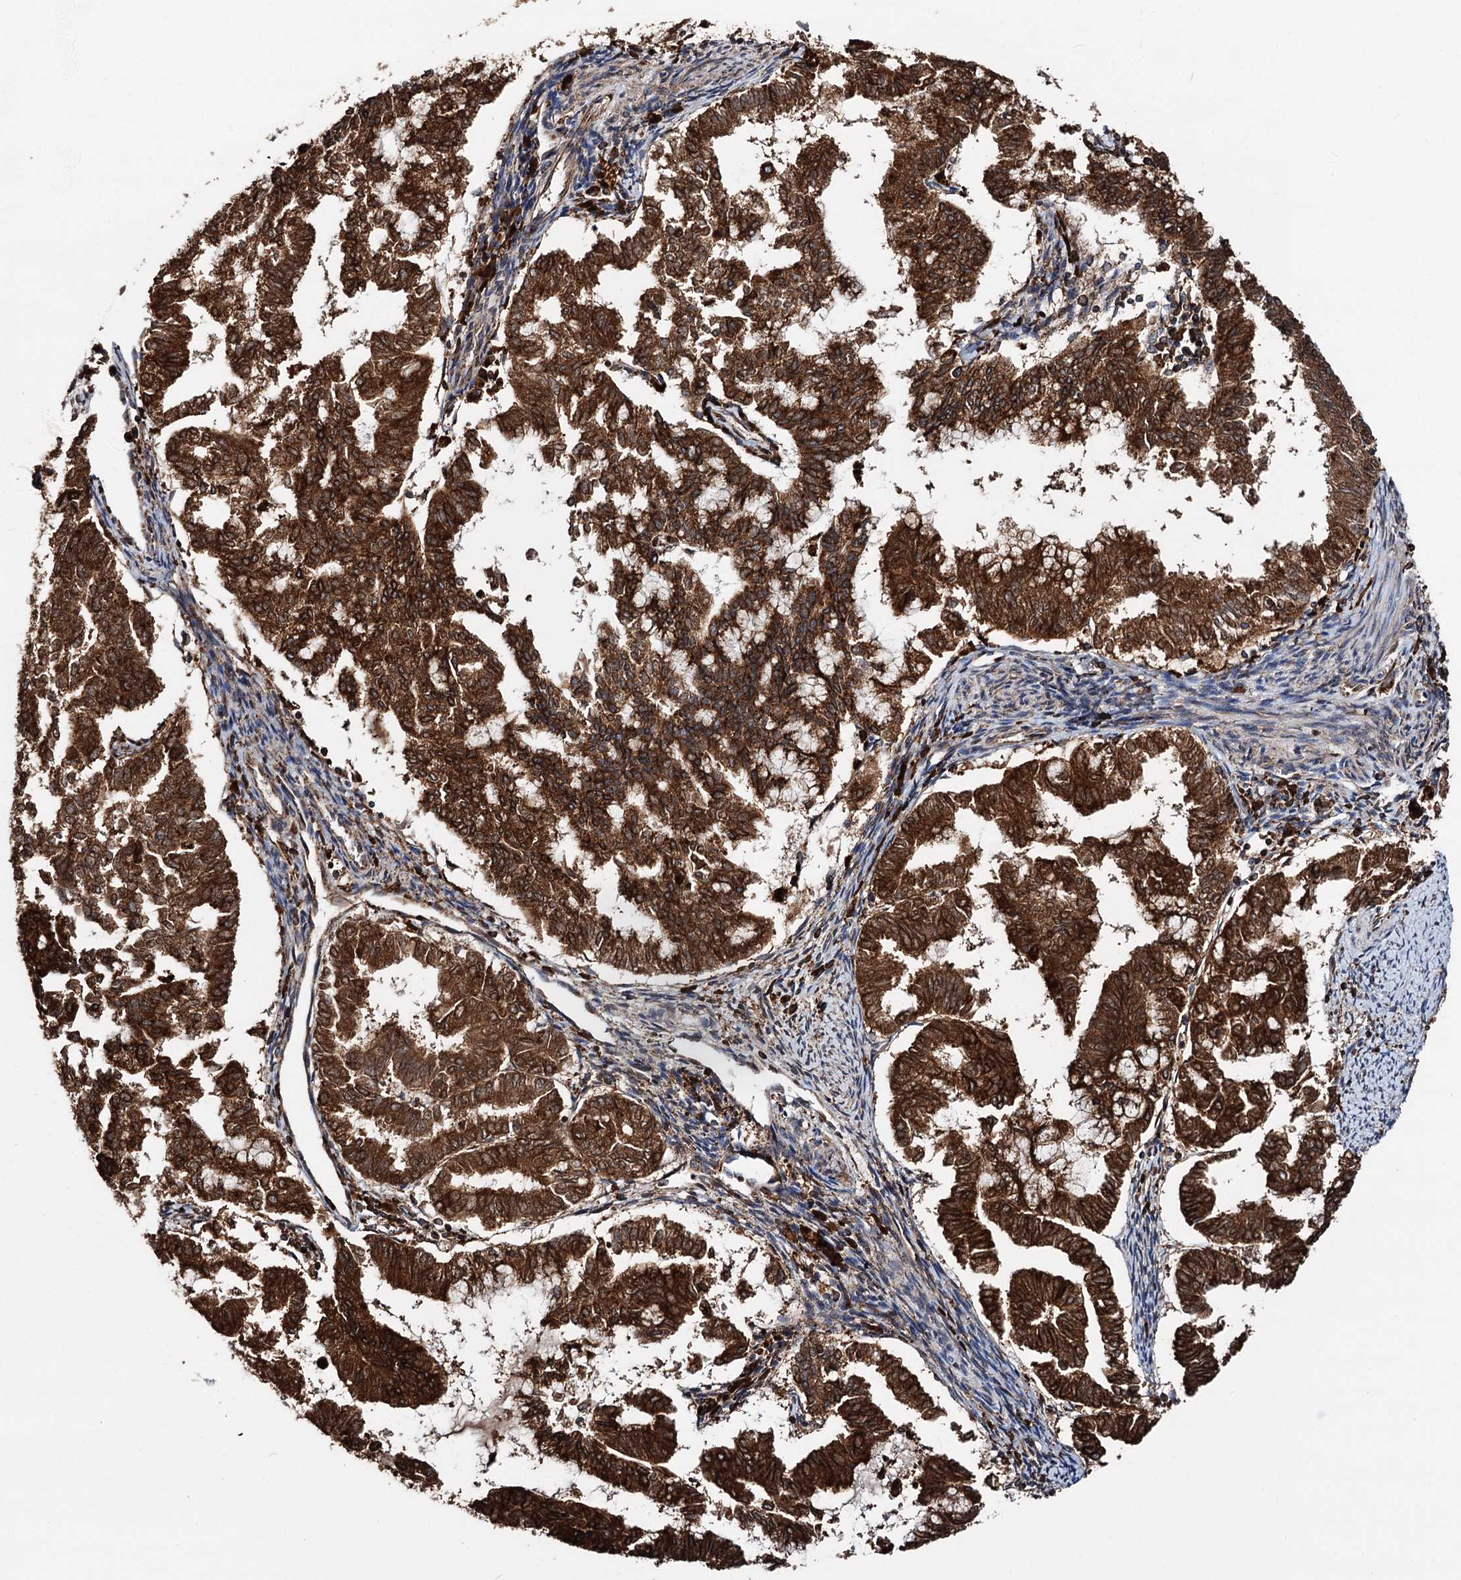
{"staining": {"intensity": "strong", "quantity": ">75%", "location": "cytoplasmic/membranous"}, "tissue": "endometrial cancer", "cell_type": "Tumor cells", "image_type": "cancer", "snomed": [{"axis": "morphology", "description": "Adenocarcinoma, NOS"}, {"axis": "topography", "description": "Endometrium"}], "caption": "Immunohistochemical staining of endometrial cancer demonstrates high levels of strong cytoplasmic/membranous protein positivity in about >75% of tumor cells.", "gene": "ERP29", "patient": {"sex": "female", "age": 79}}